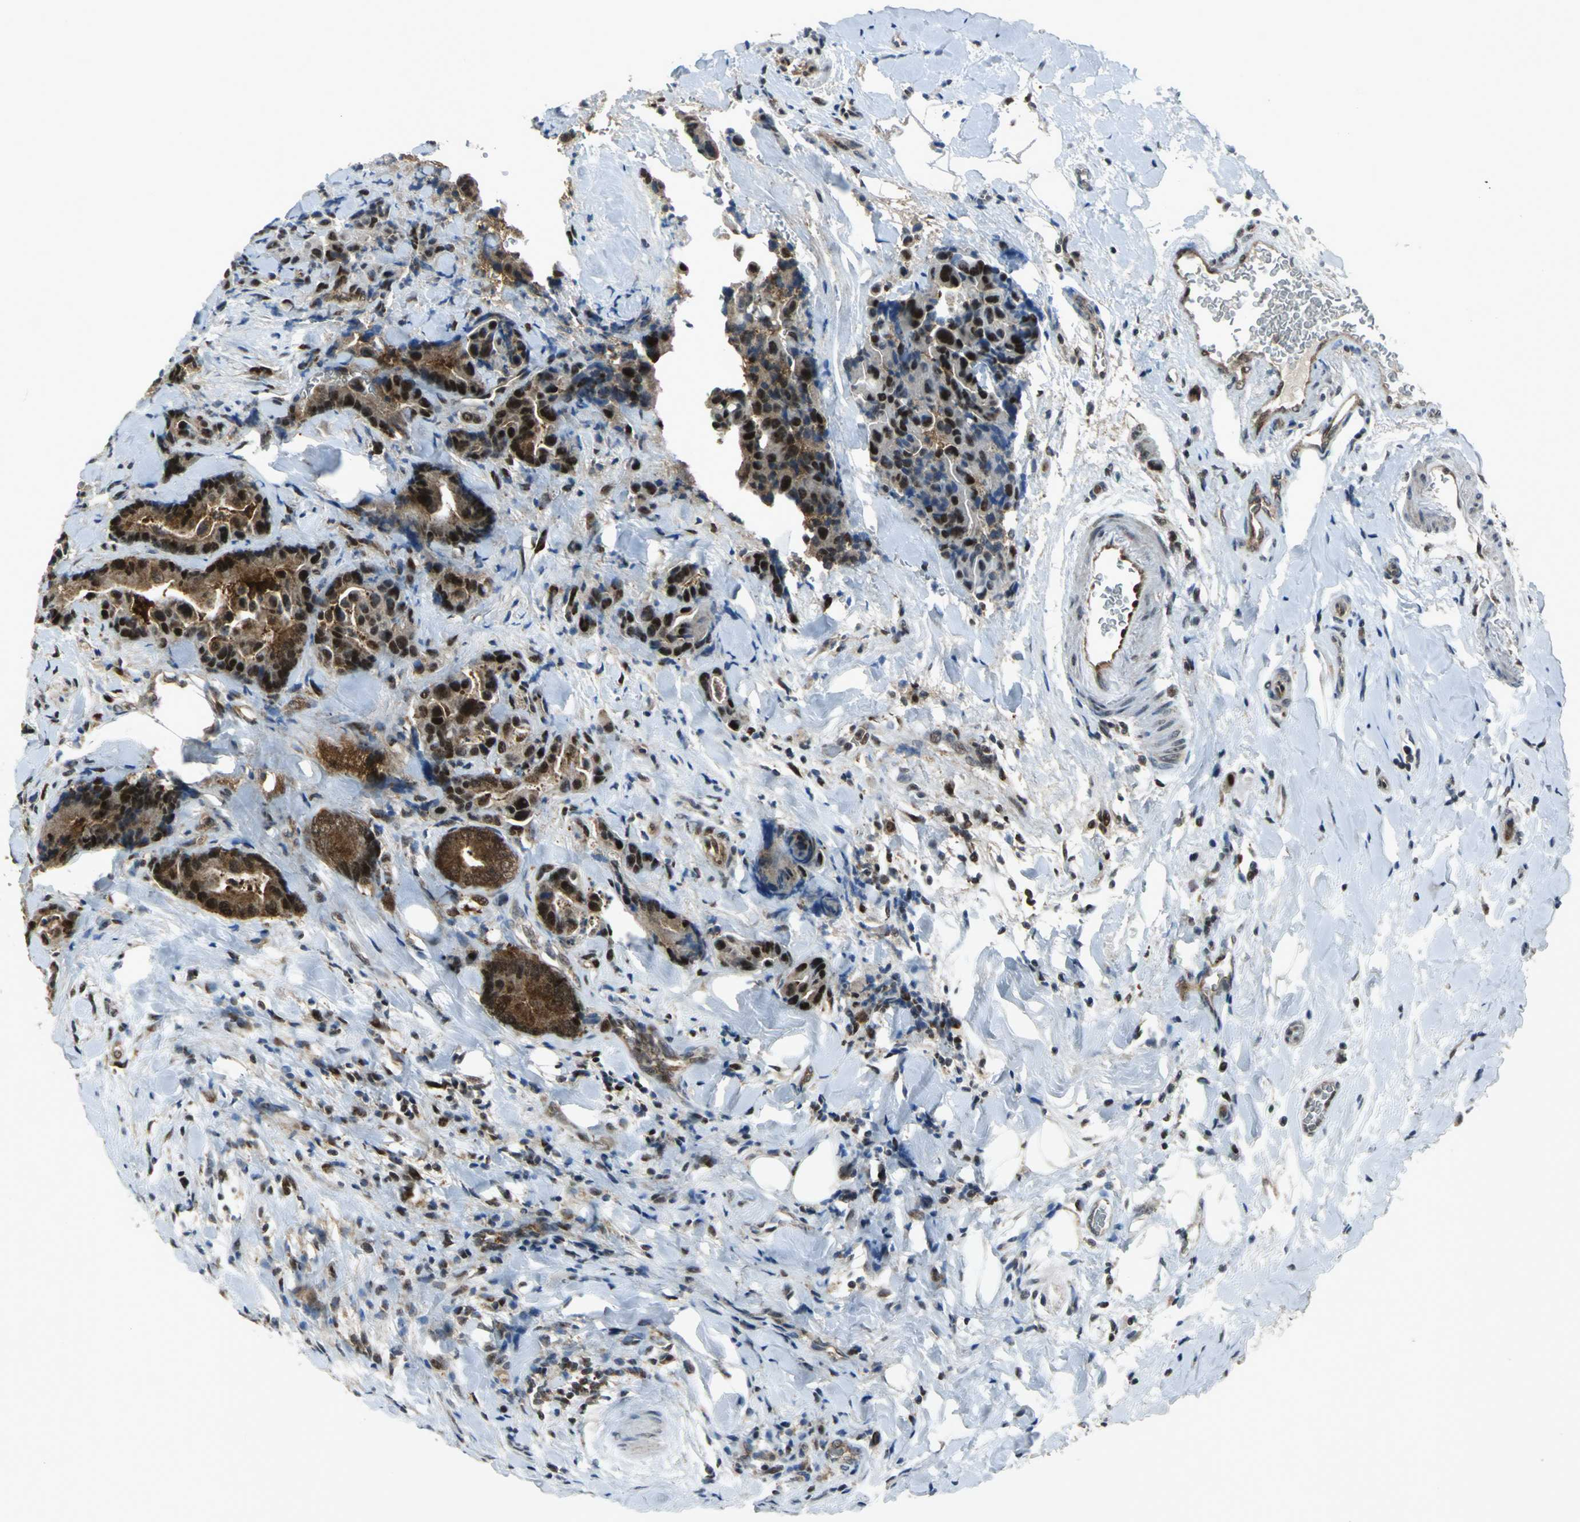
{"staining": {"intensity": "strong", "quantity": ">75%", "location": "cytoplasmic/membranous,nuclear"}, "tissue": "colorectal cancer", "cell_type": "Tumor cells", "image_type": "cancer", "snomed": [{"axis": "morphology", "description": "Normal tissue, NOS"}, {"axis": "morphology", "description": "Adenocarcinoma, NOS"}, {"axis": "topography", "description": "Colon"}], "caption": "Immunohistochemistry (IHC) of human colorectal cancer demonstrates high levels of strong cytoplasmic/membranous and nuclear staining in approximately >75% of tumor cells.", "gene": "PSMA4", "patient": {"sex": "male", "age": 82}}